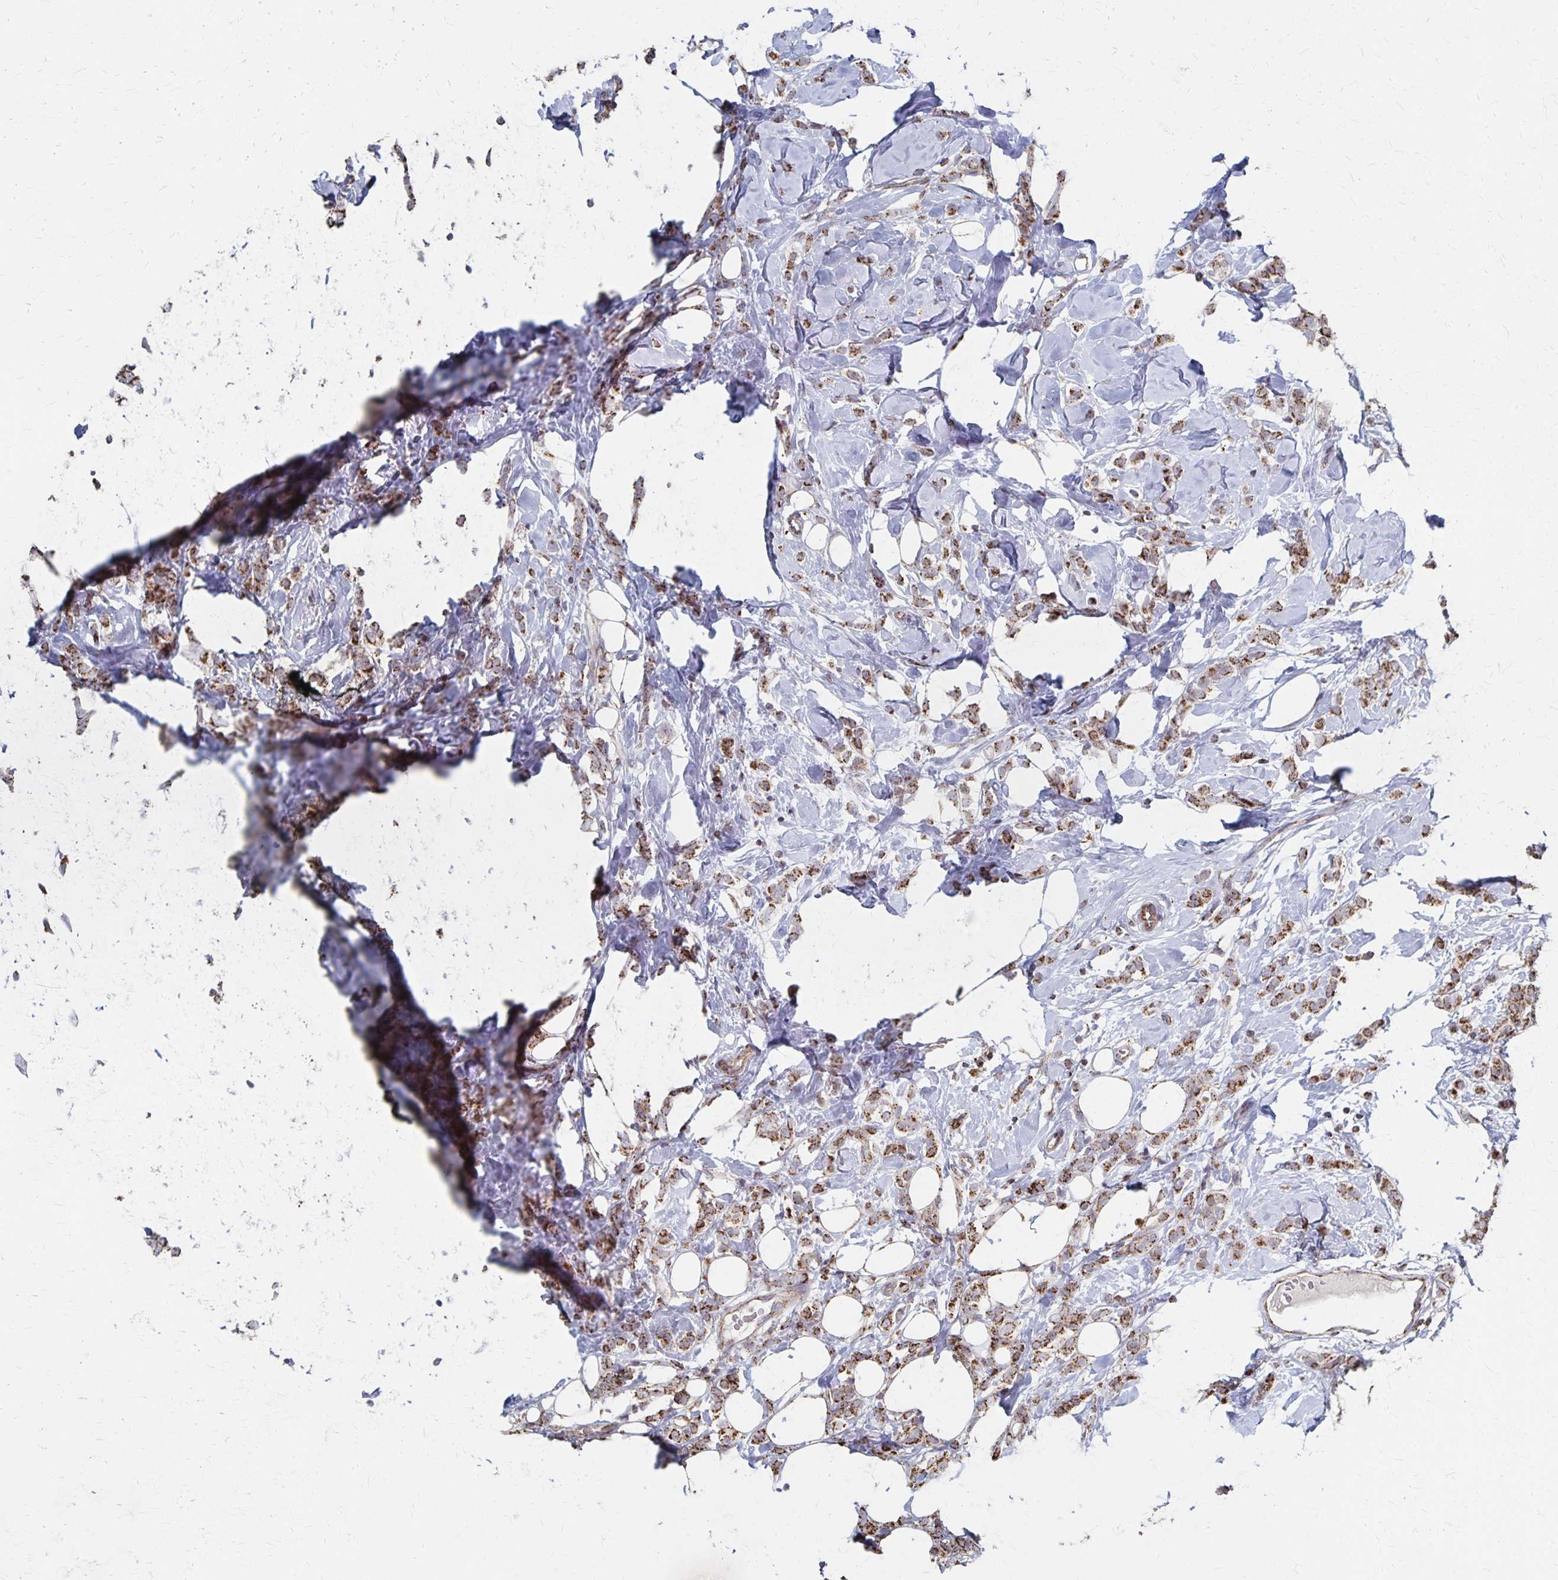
{"staining": {"intensity": "moderate", "quantity": ">75%", "location": "cytoplasmic/membranous"}, "tissue": "breast cancer", "cell_type": "Tumor cells", "image_type": "cancer", "snomed": [{"axis": "morphology", "description": "Lobular carcinoma"}, {"axis": "topography", "description": "Breast"}], "caption": "Tumor cells demonstrate moderate cytoplasmic/membranous positivity in about >75% of cells in breast cancer.", "gene": "DYRK4", "patient": {"sex": "female", "age": 49}}